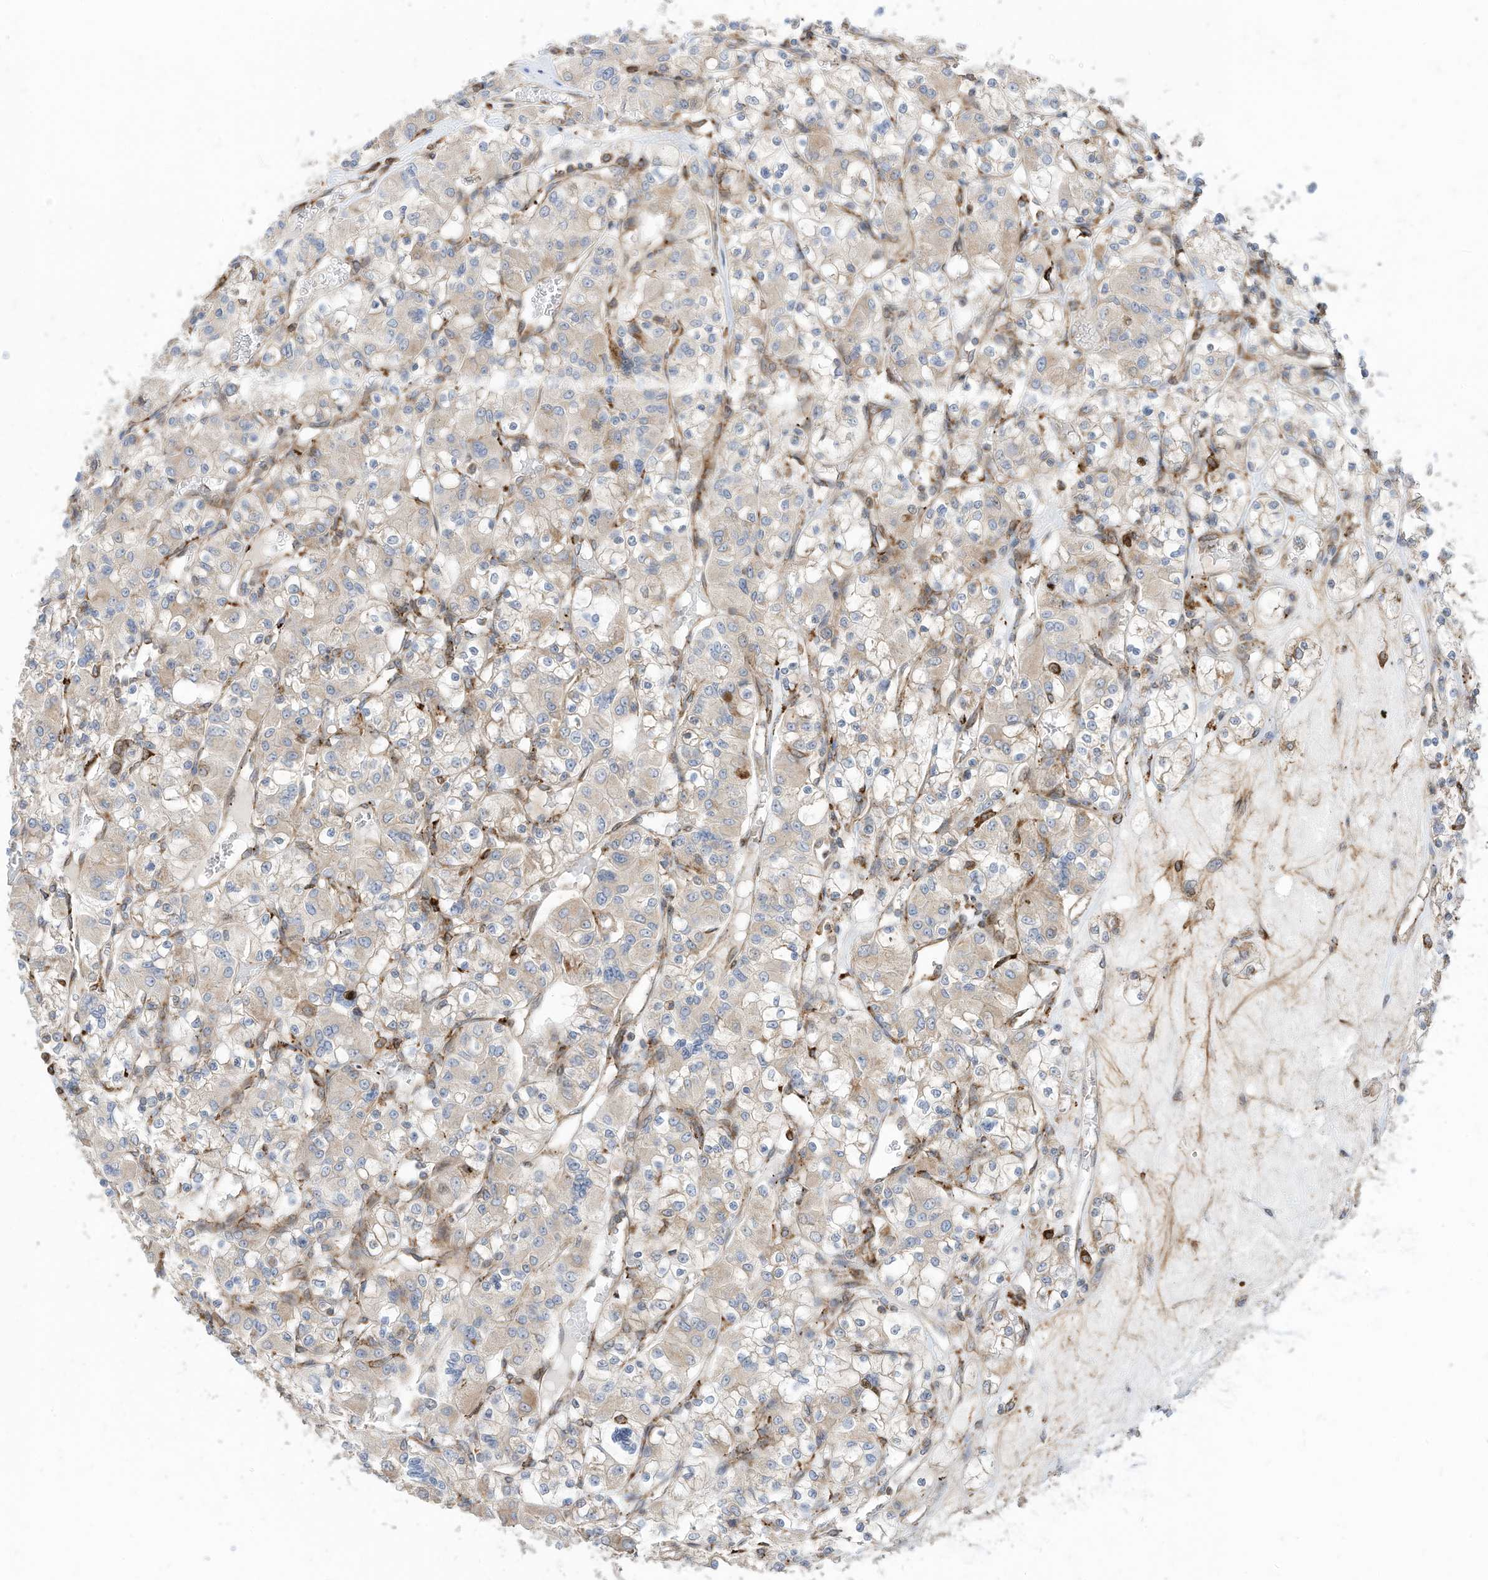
{"staining": {"intensity": "negative", "quantity": "none", "location": "none"}, "tissue": "renal cancer", "cell_type": "Tumor cells", "image_type": "cancer", "snomed": [{"axis": "morphology", "description": "Adenocarcinoma, NOS"}, {"axis": "topography", "description": "Kidney"}], "caption": "Micrograph shows no significant protein staining in tumor cells of renal adenocarcinoma.", "gene": "TRNAU1AP", "patient": {"sex": "female", "age": 59}}